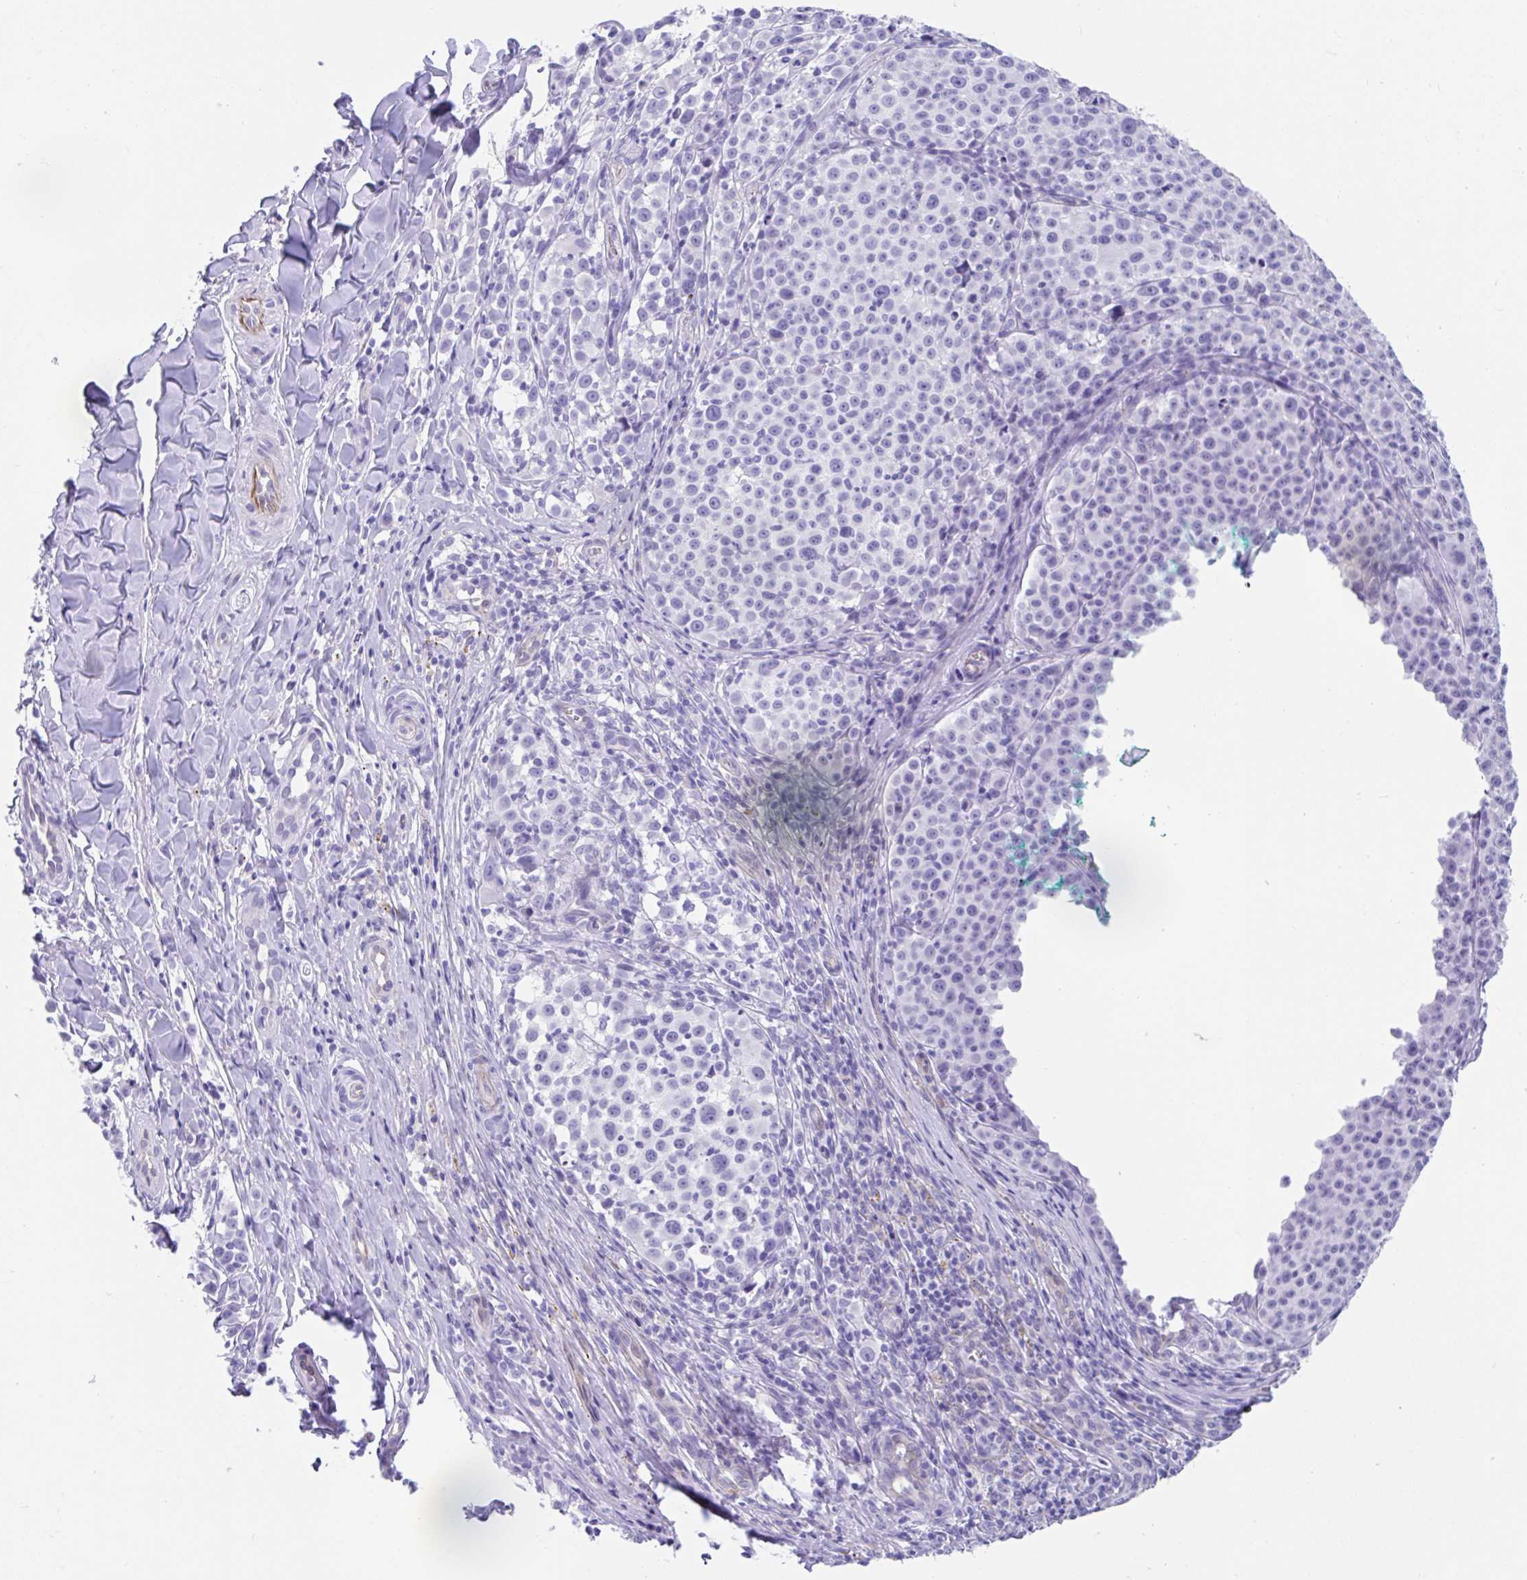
{"staining": {"intensity": "negative", "quantity": "none", "location": "none"}, "tissue": "melanoma", "cell_type": "Tumor cells", "image_type": "cancer", "snomed": [{"axis": "morphology", "description": "Malignant melanoma, NOS"}, {"axis": "topography", "description": "Skin"}], "caption": "Melanoma was stained to show a protein in brown. There is no significant expression in tumor cells. (Brightfield microscopy of DAB (3,3'-diaminobenzidine) immunohistochemistry at high magnification).", "gene": "FAM107A", "patient": {"sex": "female", "age": 35}}